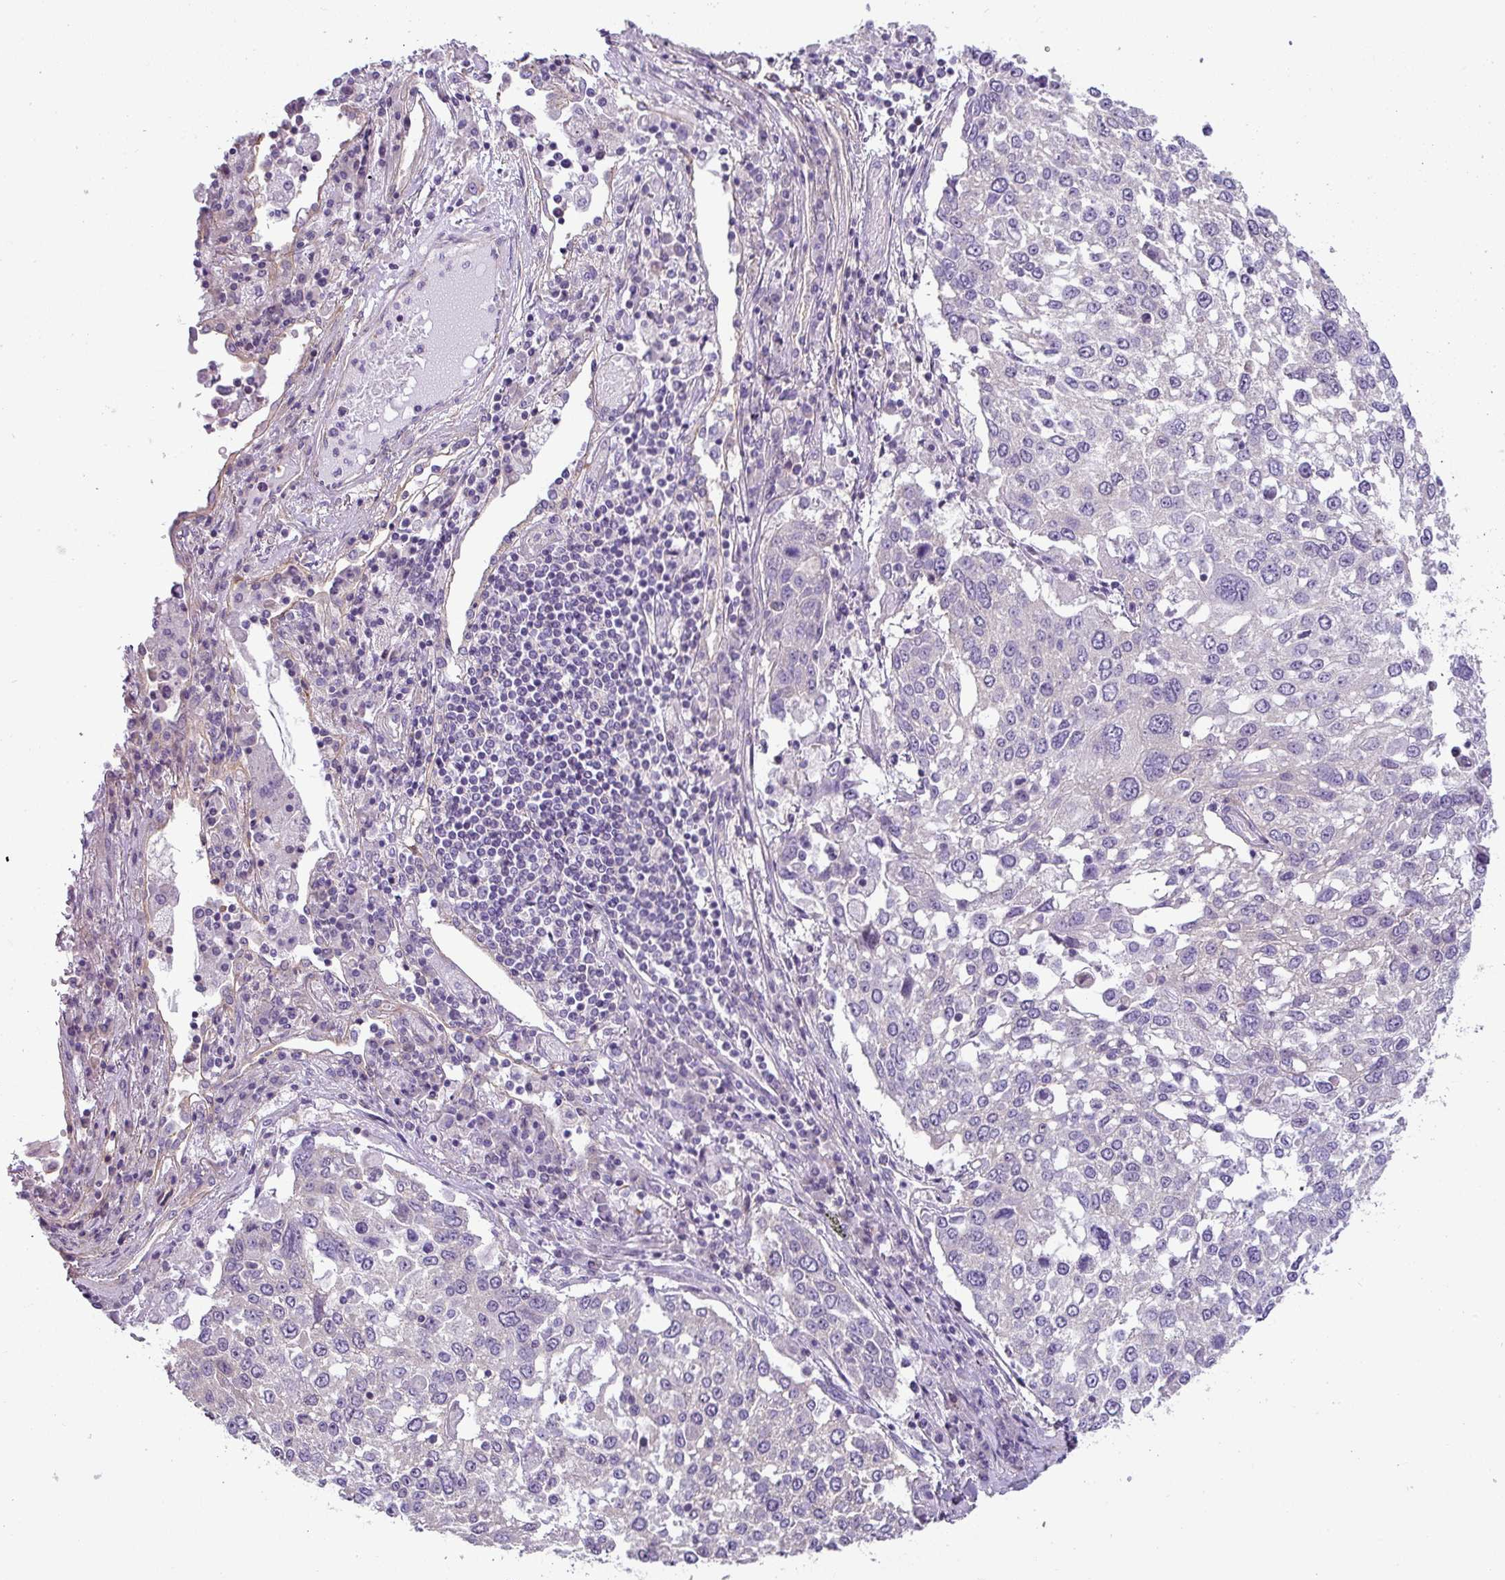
{"staining": {"intensity": "negative", "quantity": "none", "location": "none"}, "tissue": "lung cancer", "cell_type": "Tumor cells", "image_type": "cancer", "snomed": [{"axis": "morphology", "description": "Squamous cell carcinoma, NOS"}, {"axis": "topography", "description": "Lung"}], "caption": "Tumor cells show no significant protein staining in squamous cell carcinoma (lung).", "gene": "PALS2", "patient": {"sex": "male", "age": 65}}